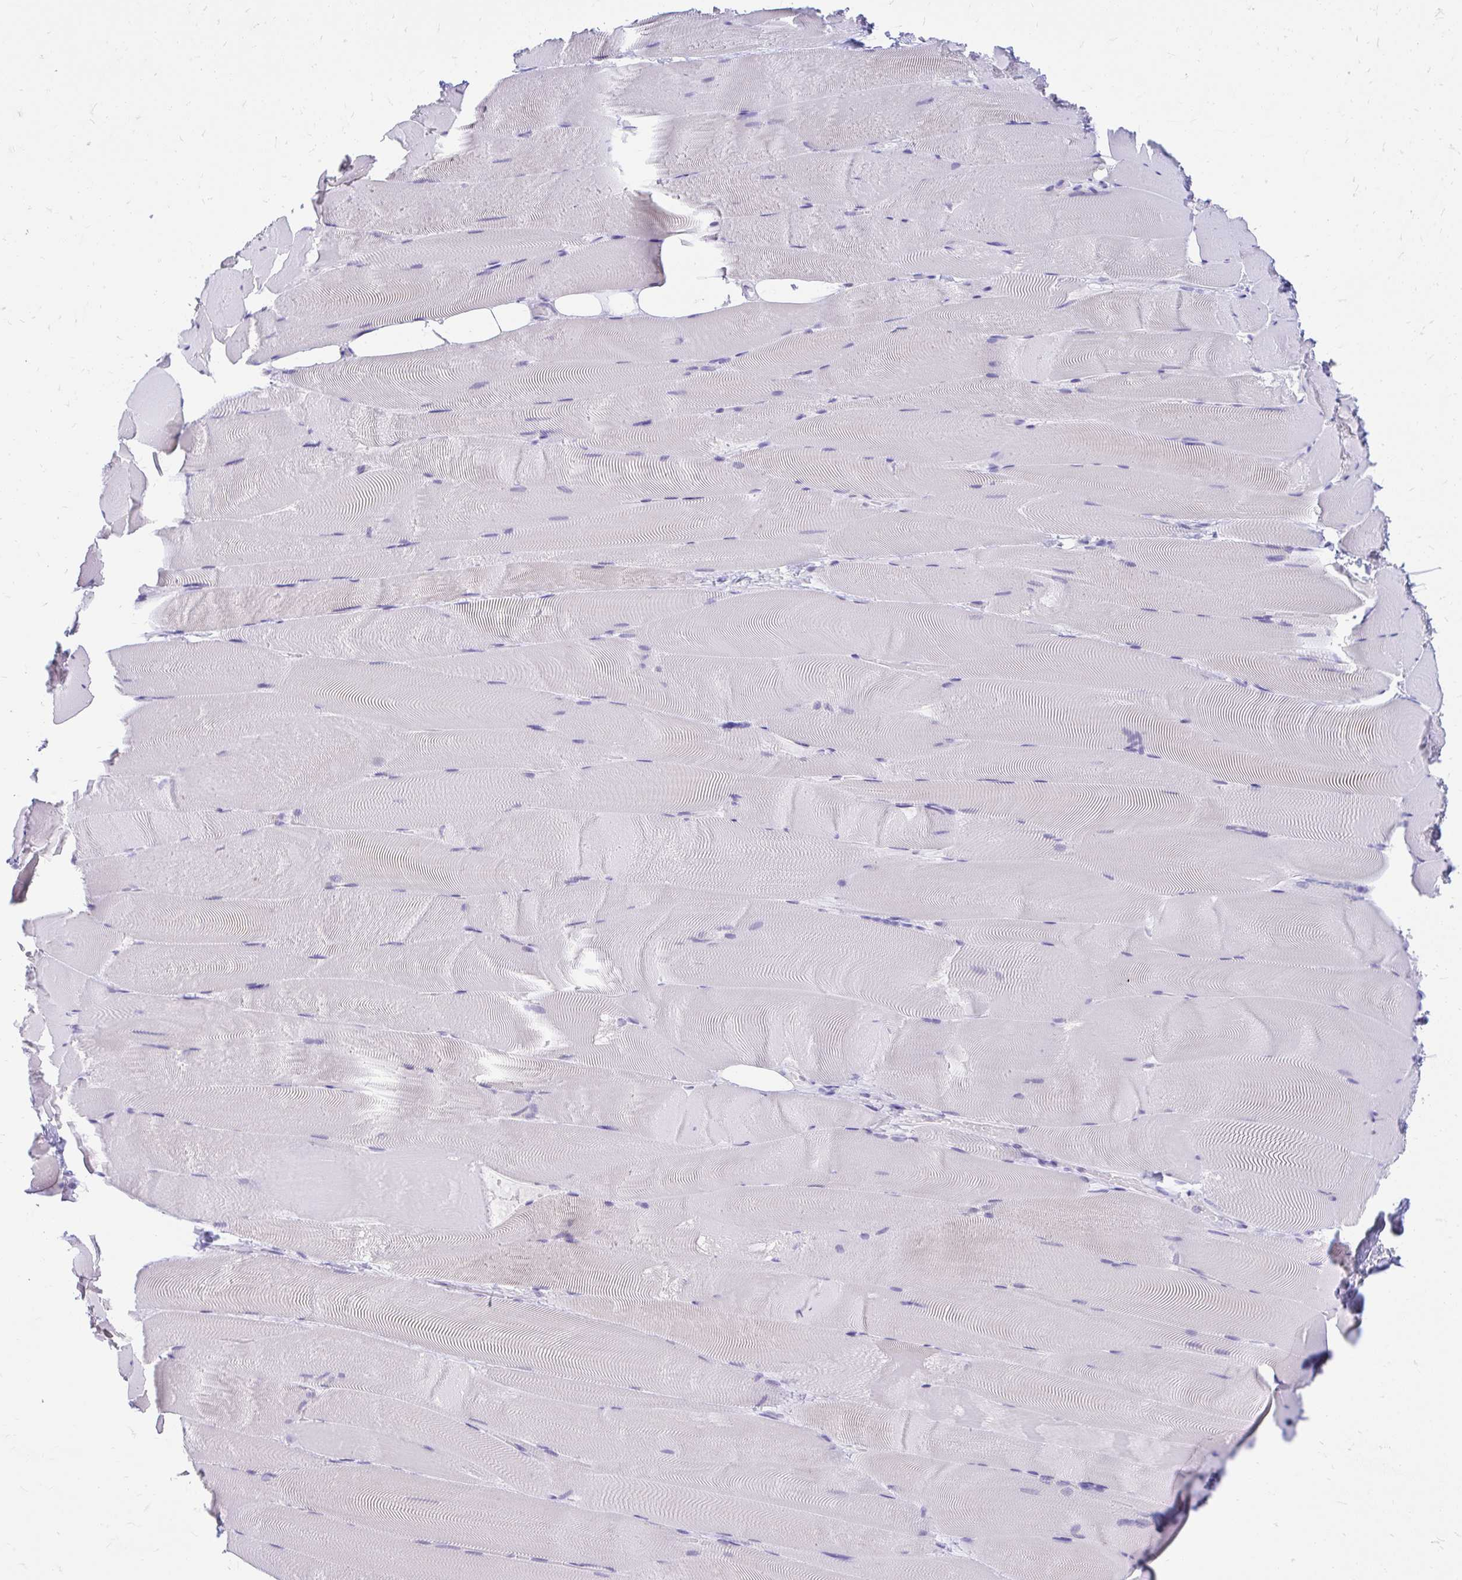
{"staining": {"intensity": "negative", "quantity": "none", "location": "none"}, "tissue": "skeletal muscle", "cell_type": "Myocytes", "image_type": "normal", "snomed": [{"axis": "morphology", "description": "Normal tissue, NOS"}, {"axis": "topography", "description": "Skeletal muscle"}], "caption": "DAB immunohistochemical staining of normal skeletal muscle reveals no significant positivity in myocytes.", "gene": "GLB1L2", "patient": {"sex": "female", "age": 64}}